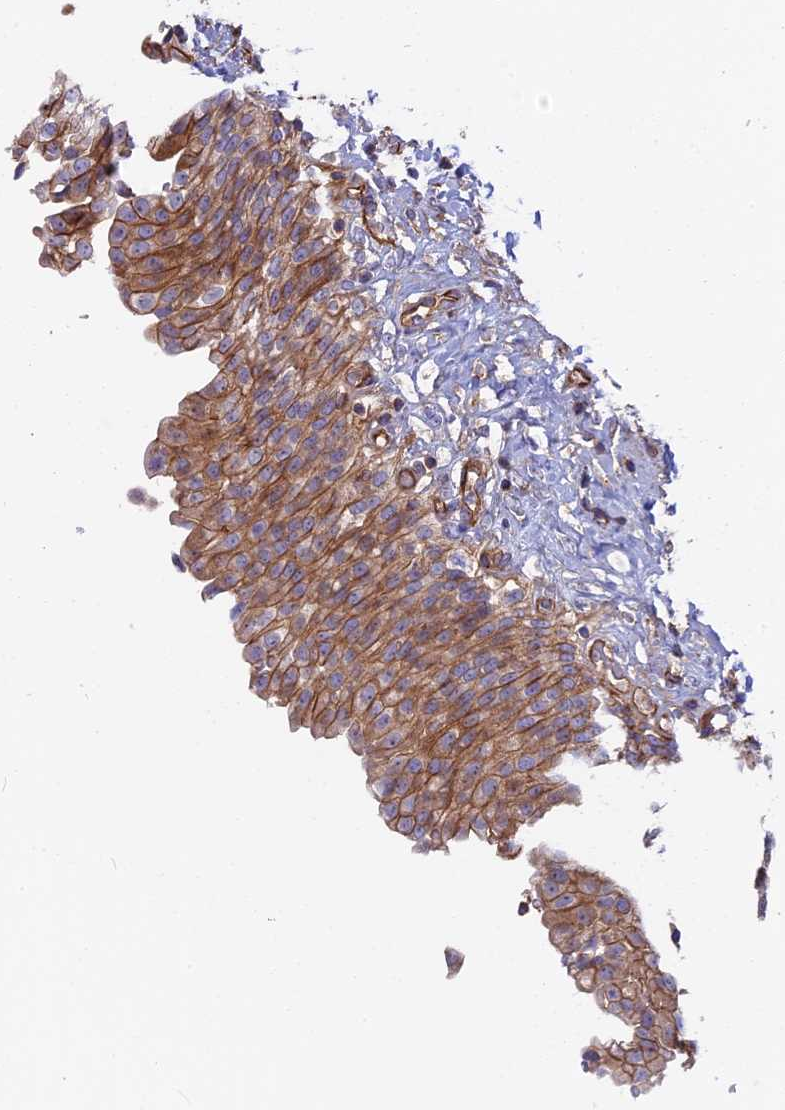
{"staining": {"intensity": "moderate", "quantity": ">75%", "location": "cytoplasmic/membranous"}, "tissue": "urinary bladder", "cell_type": "Urothelial cells", "image_type": "normal", "snomed": [{"axis": "morphology", "description": "Urothelial carcinoma, High grade"}, {"axis": "topography", "description": "Urinary bladder"}], "caption": "A histopathology image of urinary bladder stained for a protein demonstrates moderate cytoplasmic/membranous brown staining in urothelial cells. (brown staining indicates protein expression, while blue staining denotes nuclei).", "gene": "CNBD2", "patient": {"sex": "male", "age": 46}}